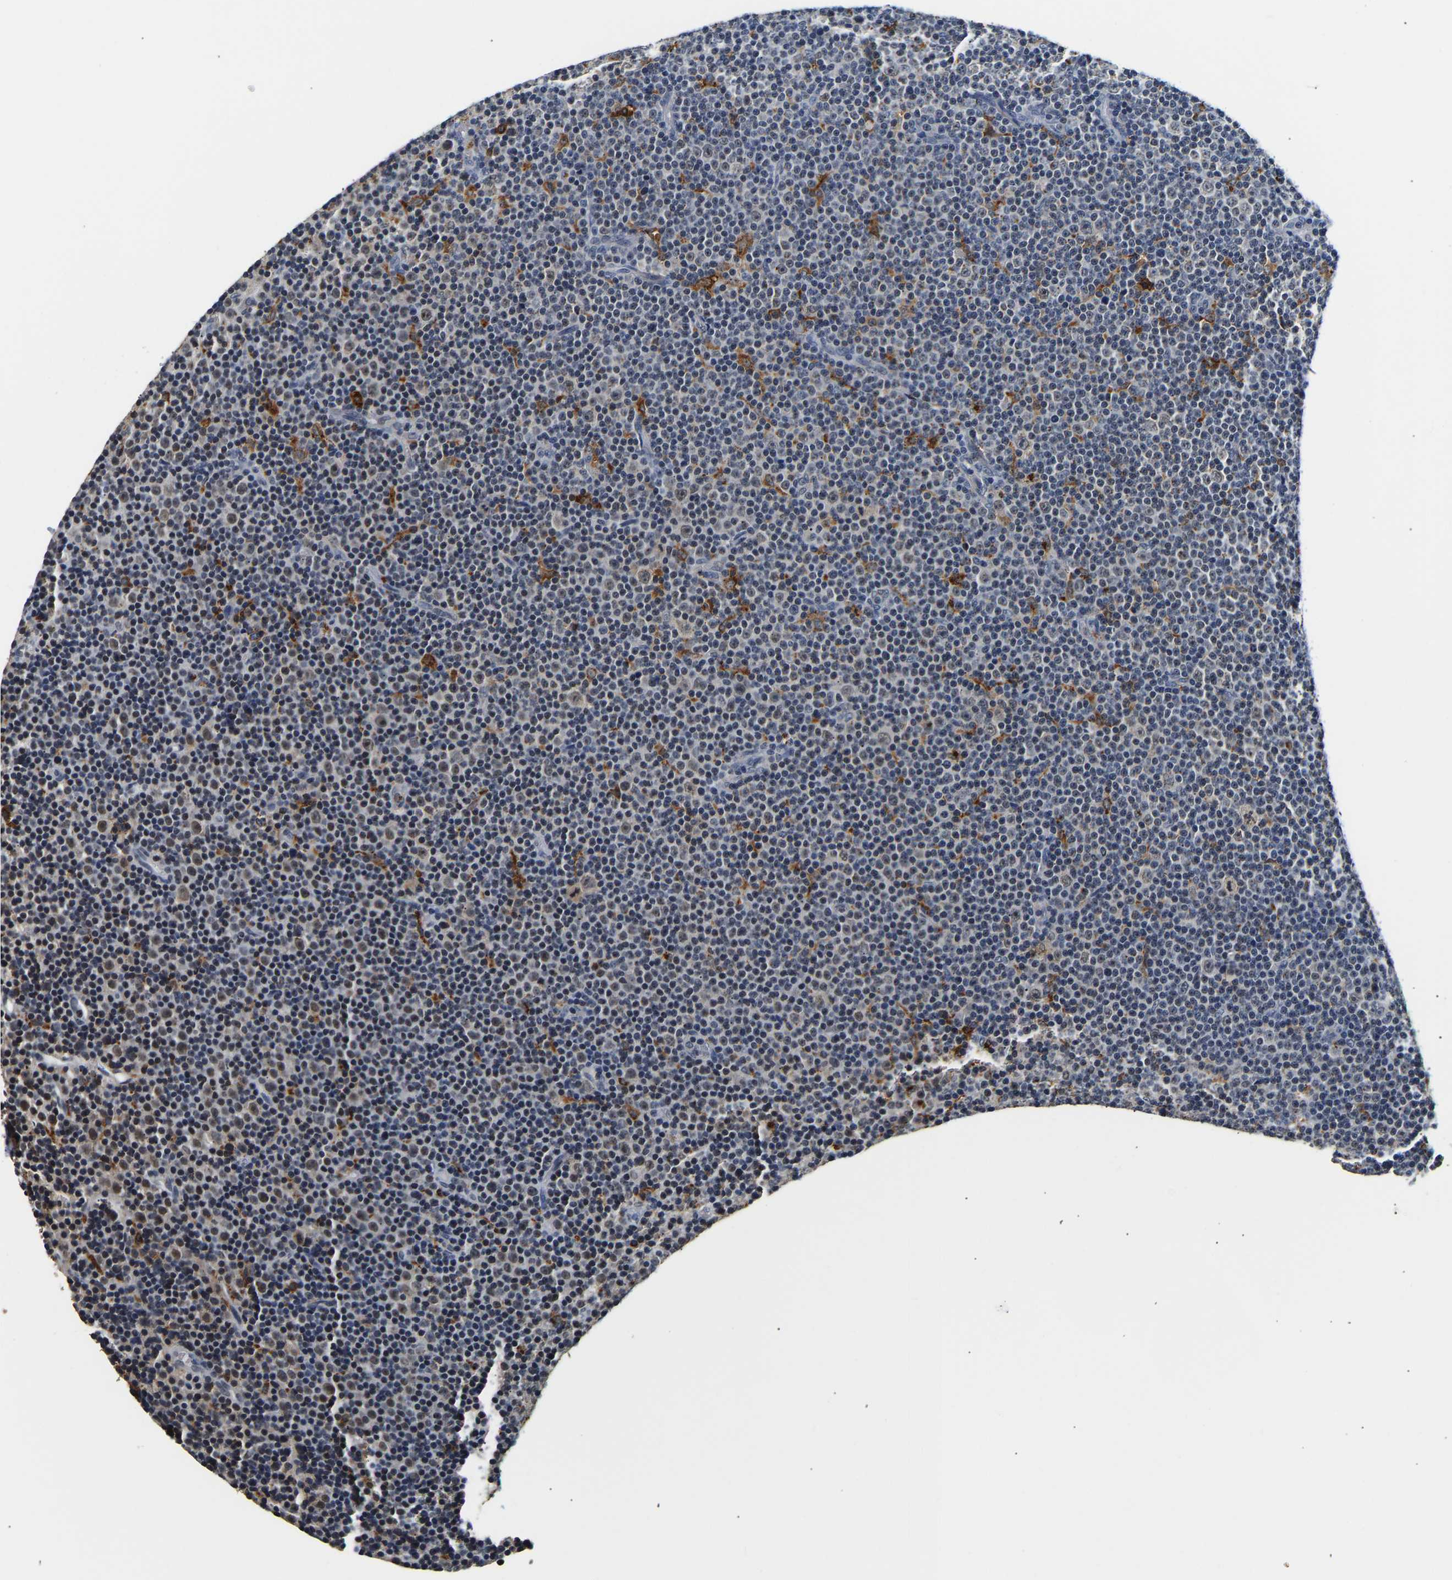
{"staining": {"intensity": "negative", "quantity": "none", "location": "none"}, "tissue": "lymphoma", "cell_type": "Tumor cells", "image_type": "cancer", "snomed": [{"axis": "morphology", "description": "Malignant lymphoma, non-Hodgkin's type, Low grade"}, {"axis": "topography", "description": "Lymph node"}], "caption": "Photomicrograph shows no significant protein positivity in tumor cells of malignant lymphoma, non-Hodgkin's type (low-grade). The staining was performed using DAB to visualize the protein expression in brown, while the nuclei were stained in blue with hematoxylin (Magnification: 20x).", "gene": "SMU1", "patient": {"sex": "female", "age": 67}}